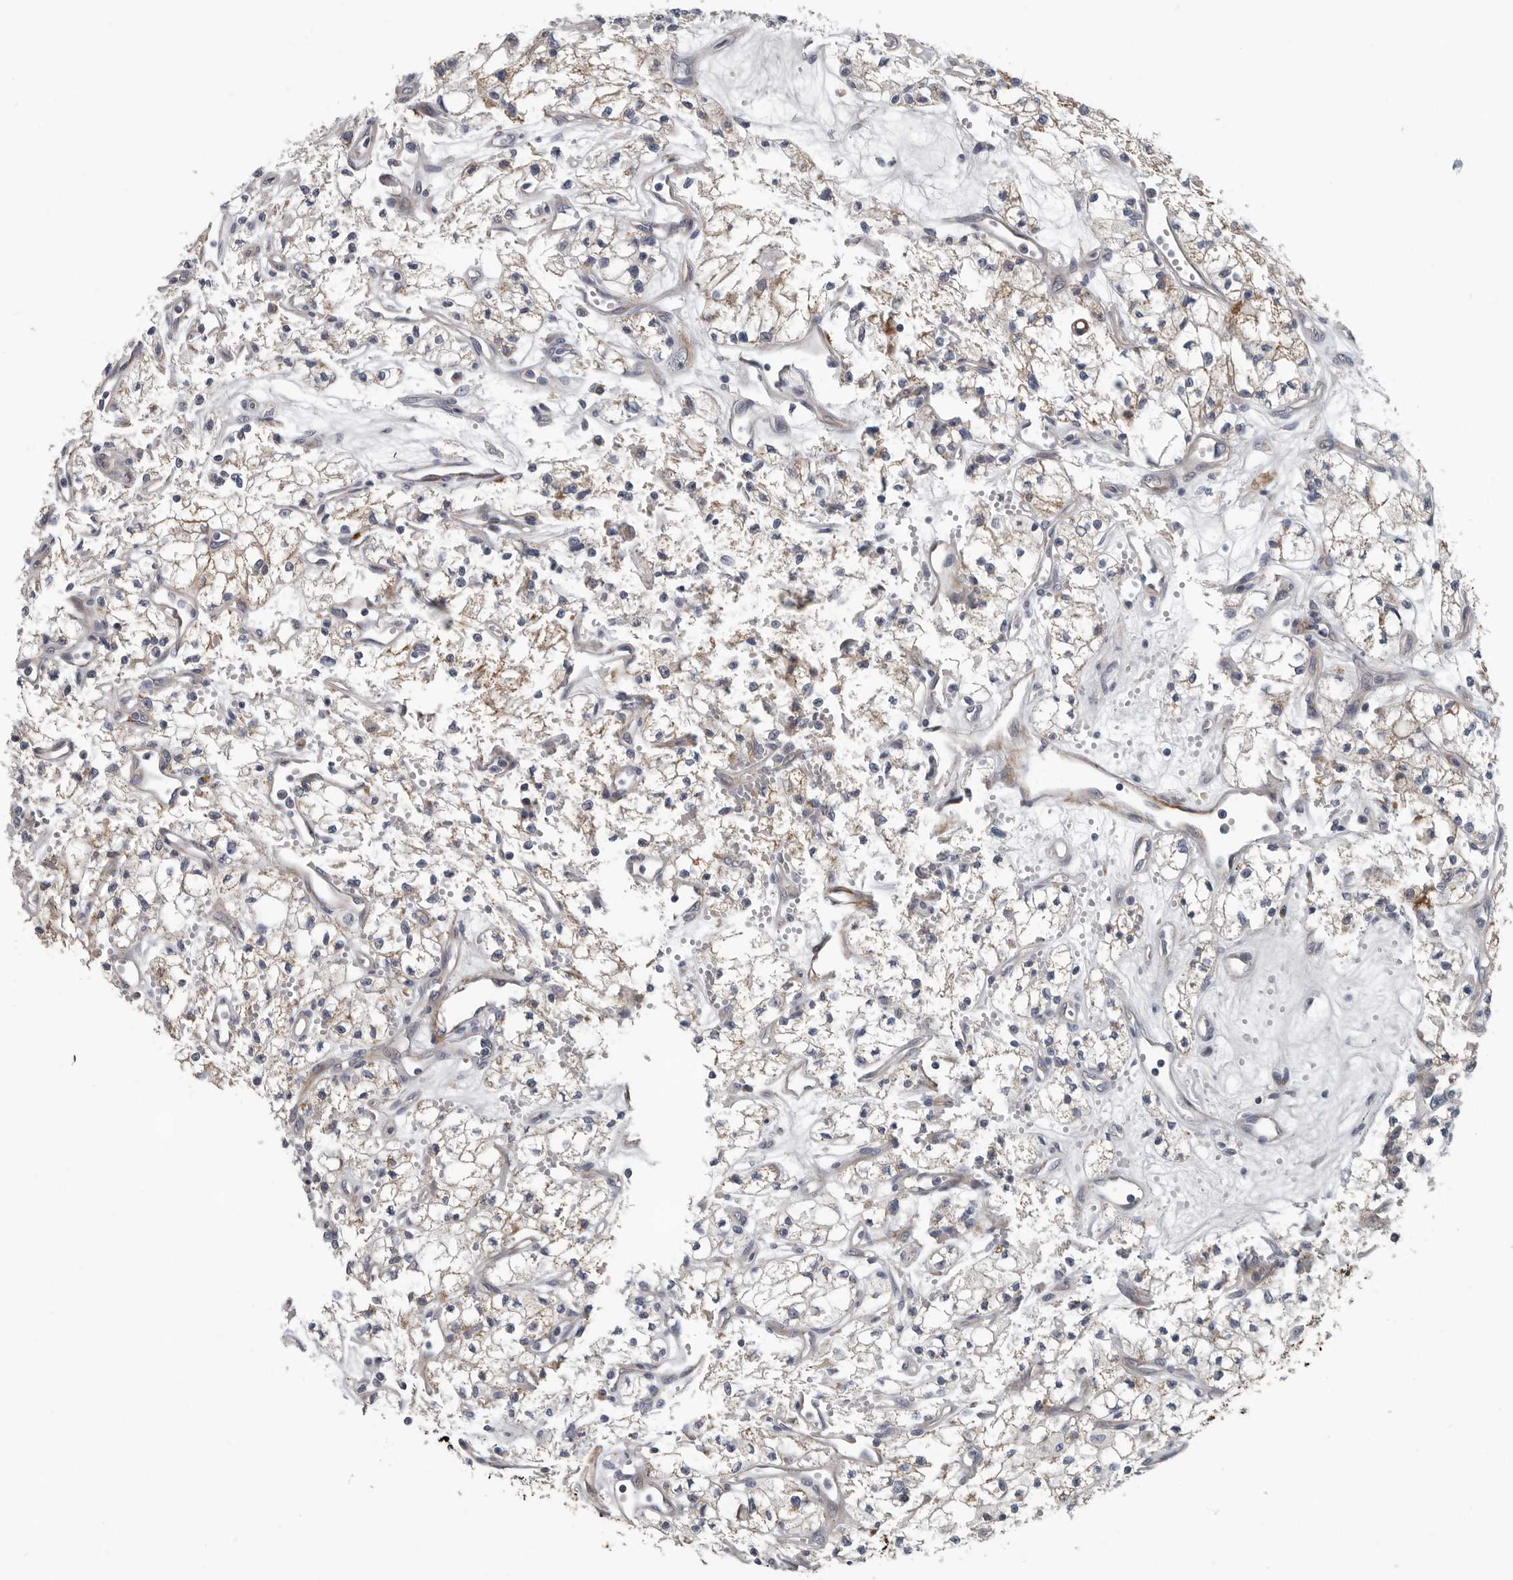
{"staining": {"intensity": "weak", "quantity": "<25%", "location": "cytoplasmic/membranous"}, "tissue": "renal cancer", "cell_type": "Tumor cells", "image_type": "cancer", "snomed": [{"axis": "morphology", "description": "Adenocarcinoma, NOS"}, {"axis": "topography", "description": "Kidney"}], "caption": "Immunohistochemistry photomicrograph of human renal cancer stained for a protein (brown), which displays no staining in tumor cells. (DAB (3,3'-diaminobenzidine) immunohistochemistry with hematoxylin counter stain).", "gene": "DPY19L4", "patient": {"sex": "male", "age": 59}}